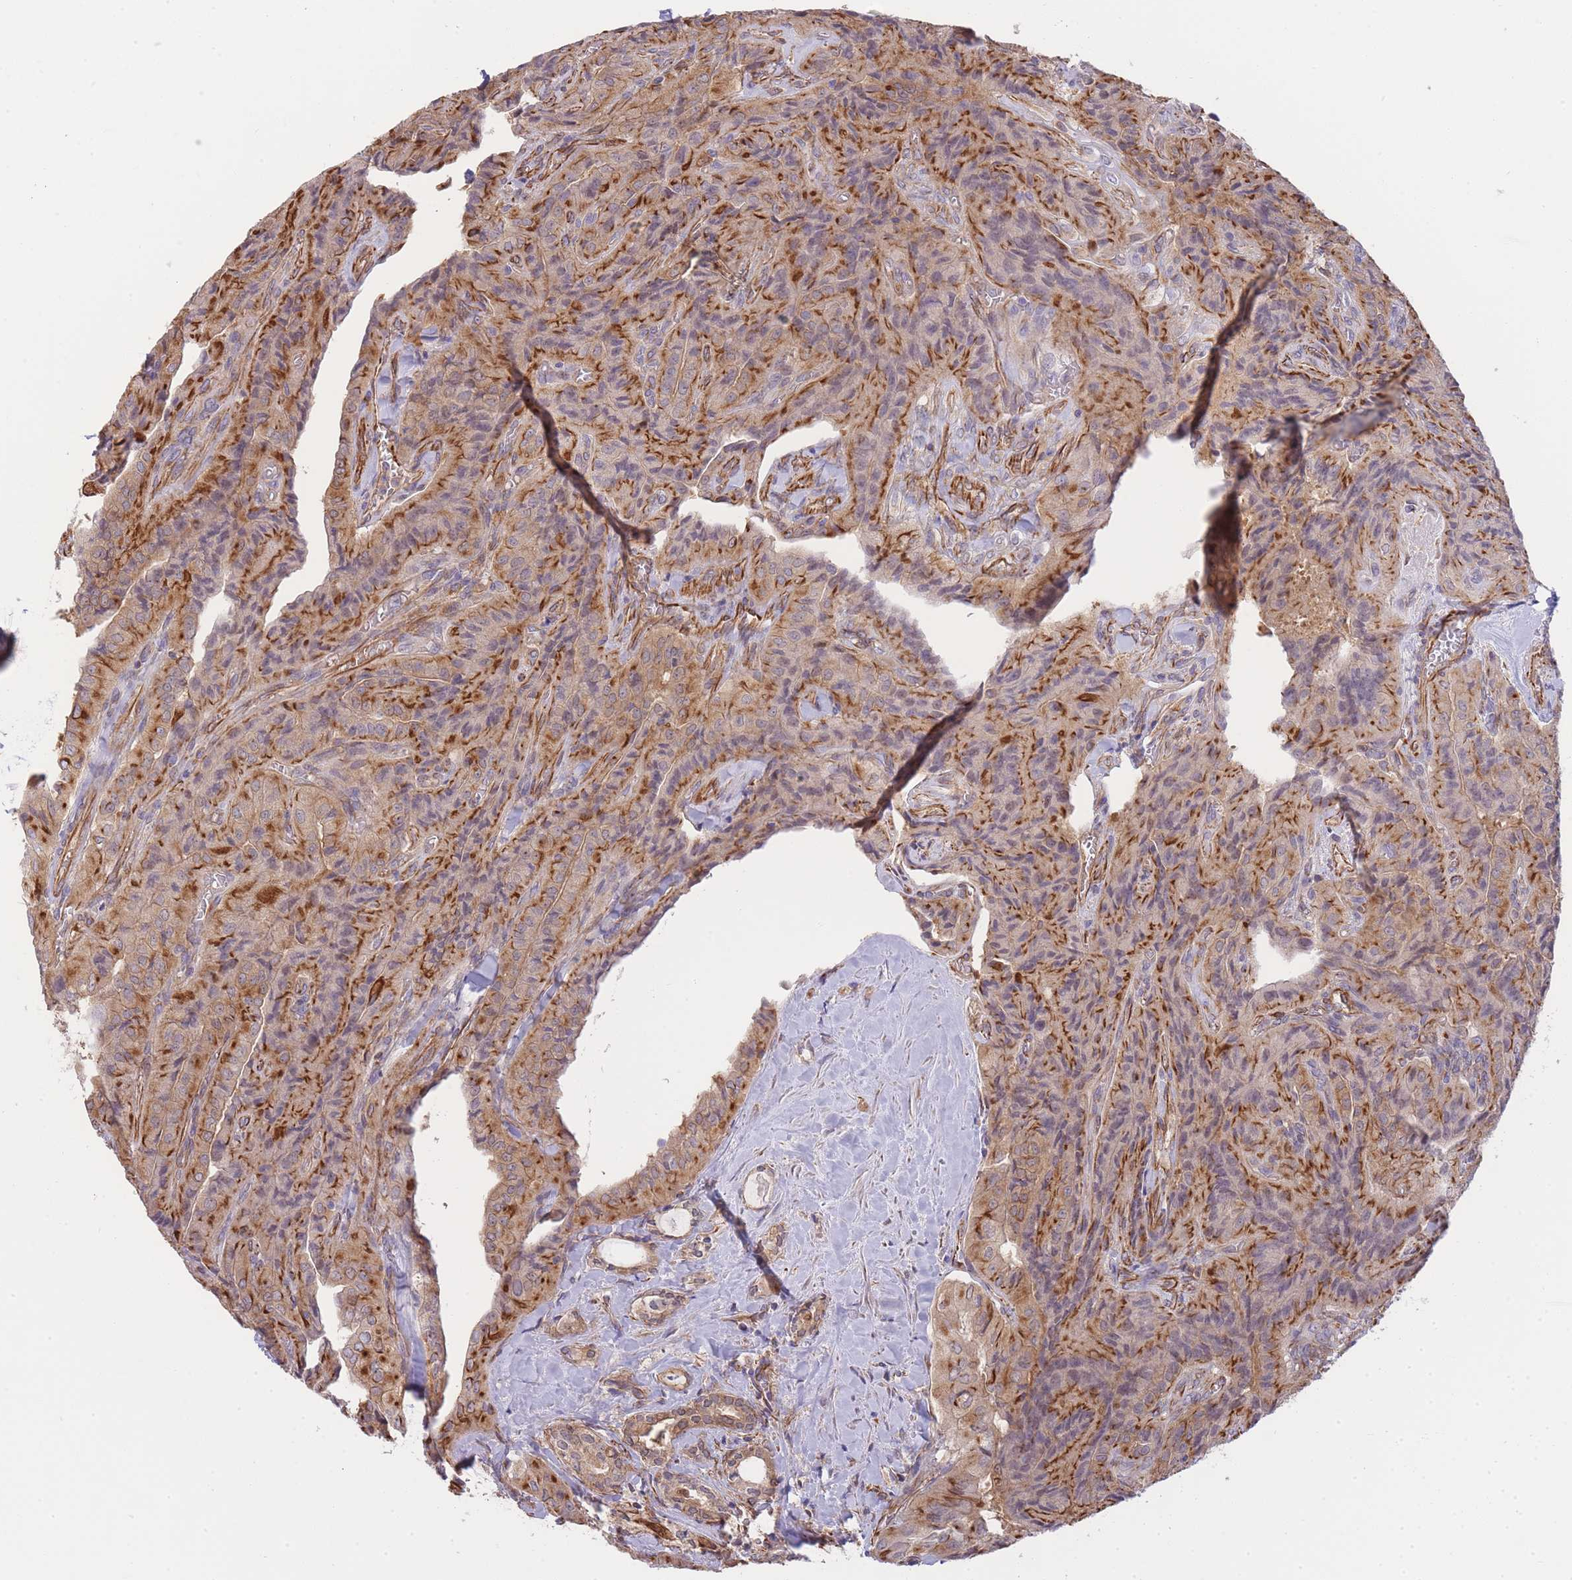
{"staining": {"intensity": "moderate", "quantity": ">75%", "location": "cytoplasmic/membranous"}, "tissue": "thyroid cancer", "cell_type": "Tumor cells", "image_type": "cancer", "snomed": [{"axis": "morphology", "description": "Normal tissue, NOS"}, {"axis": "morphology", "description": "Papillary adenocarcinoma, NOS"}, {"axis": "topography", "description": "Thyroid gland"}], "caption": "High-power microscopy captured an immunohistochemistry (IHC) micrograph of thyroid cancer (papillary adenocarcinoma), revealing moderate cytoplasmic/membranous expression in about >75% of tumor cells. (DAB (3,3'-diaminobenzidine) IHC, brown staining for protein, blue staining for nuclei).", "gene": "ECPAS", "patient": {"sex": "female", "age": 59}}